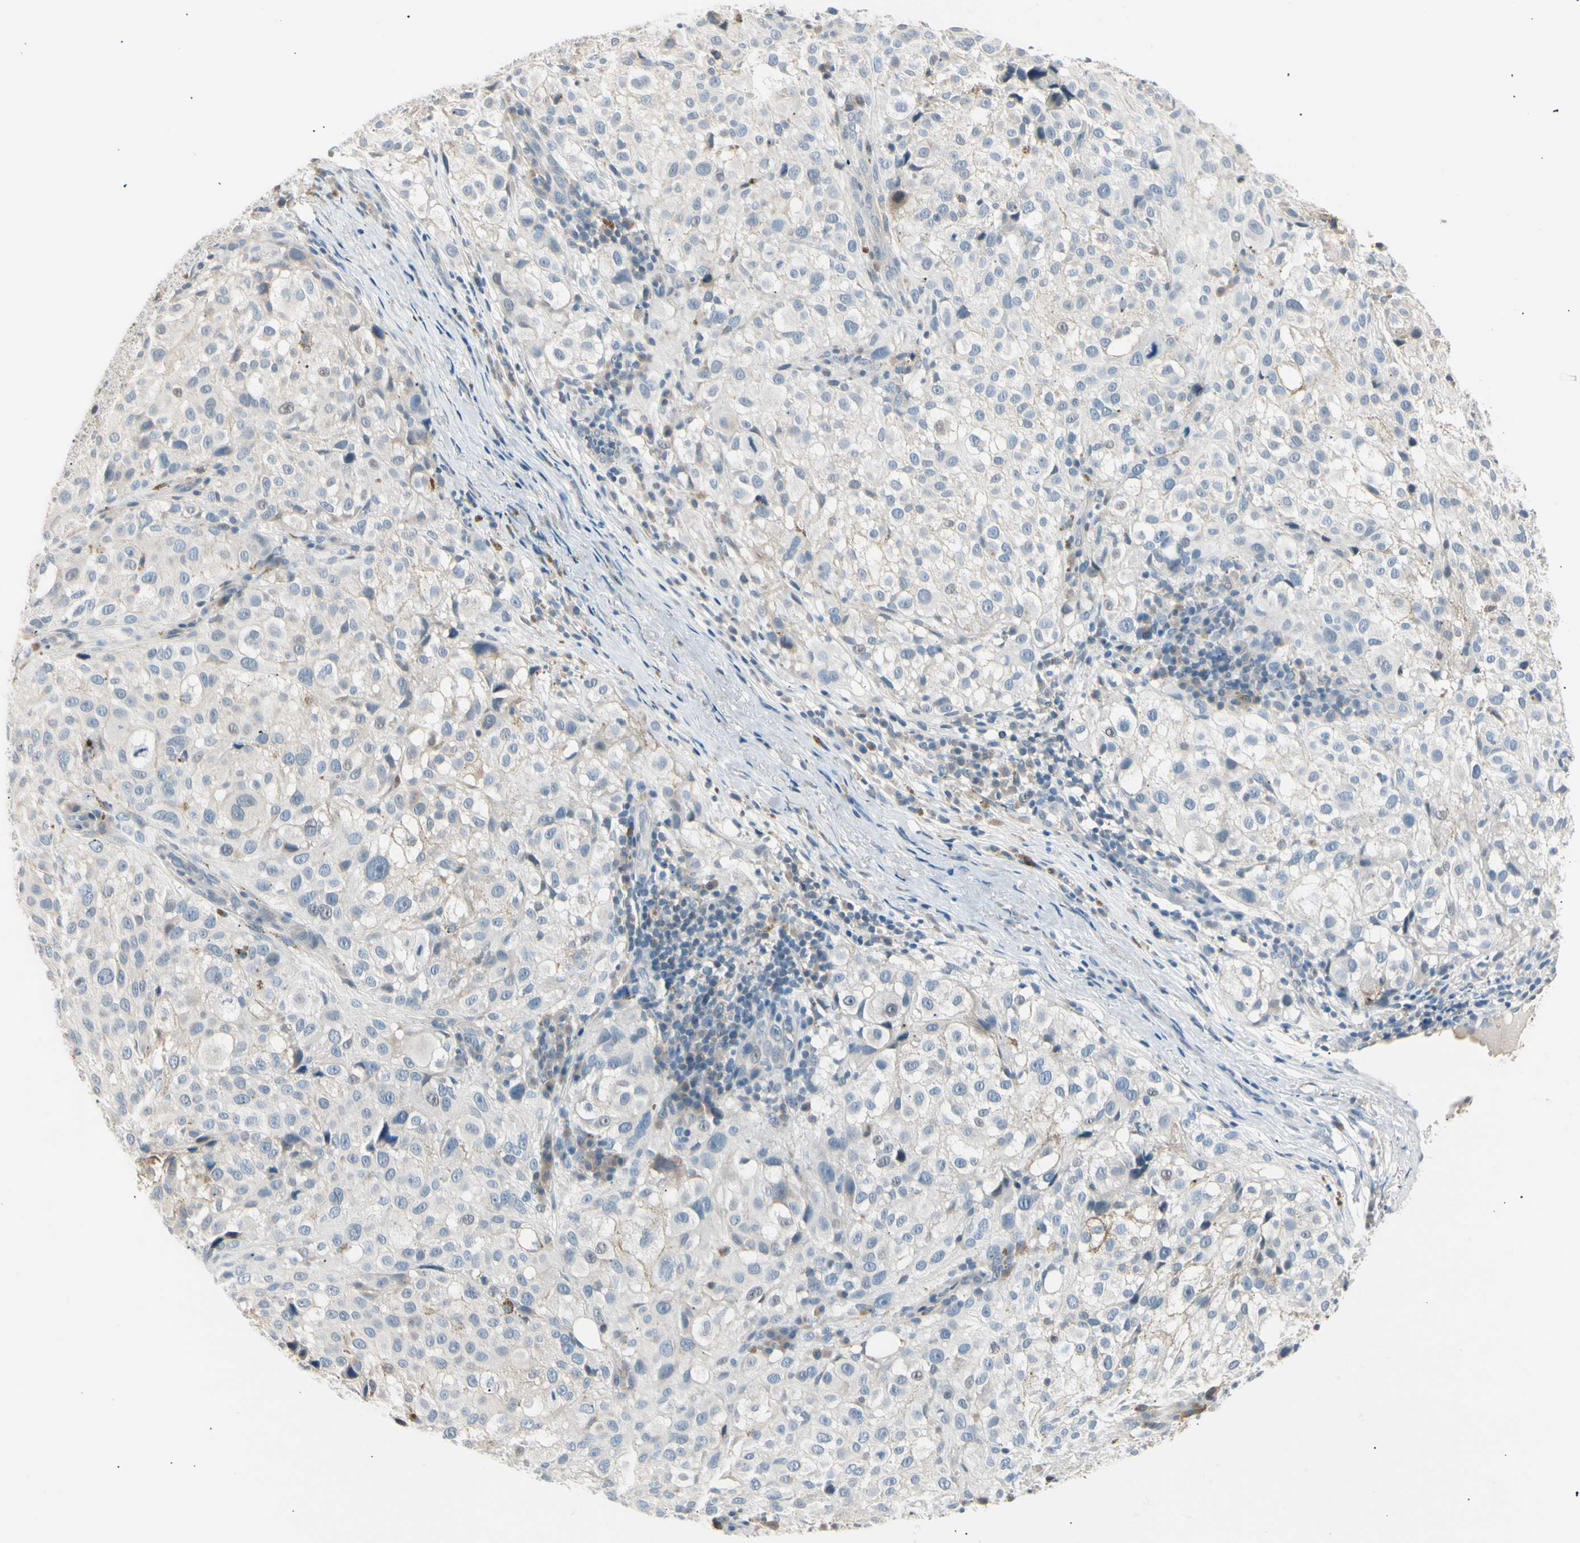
{"staining": {"intensity": "weak", "quantity": "<25%", "location": "cytoplasmic/membranous"}, "tissue": "melanoma", "cell_type": "Tumor cells", "image_type": "cancer", "snomed": [{"axis": "morphology", "description": "Necrosis, NOS"}, {"axis": "morphology", "description": "Malignant melanoma, NOS"}, {"axis": "topography", "description": "Skin"}], "caption": "Tumor cells show no significant protein staining in melanoma. (DAB (3,3'-diaminobenzidine) immunohistochemistry, high magnification).", "gene": "LHPP", "patient": {"sex": "female", "age": 87}}